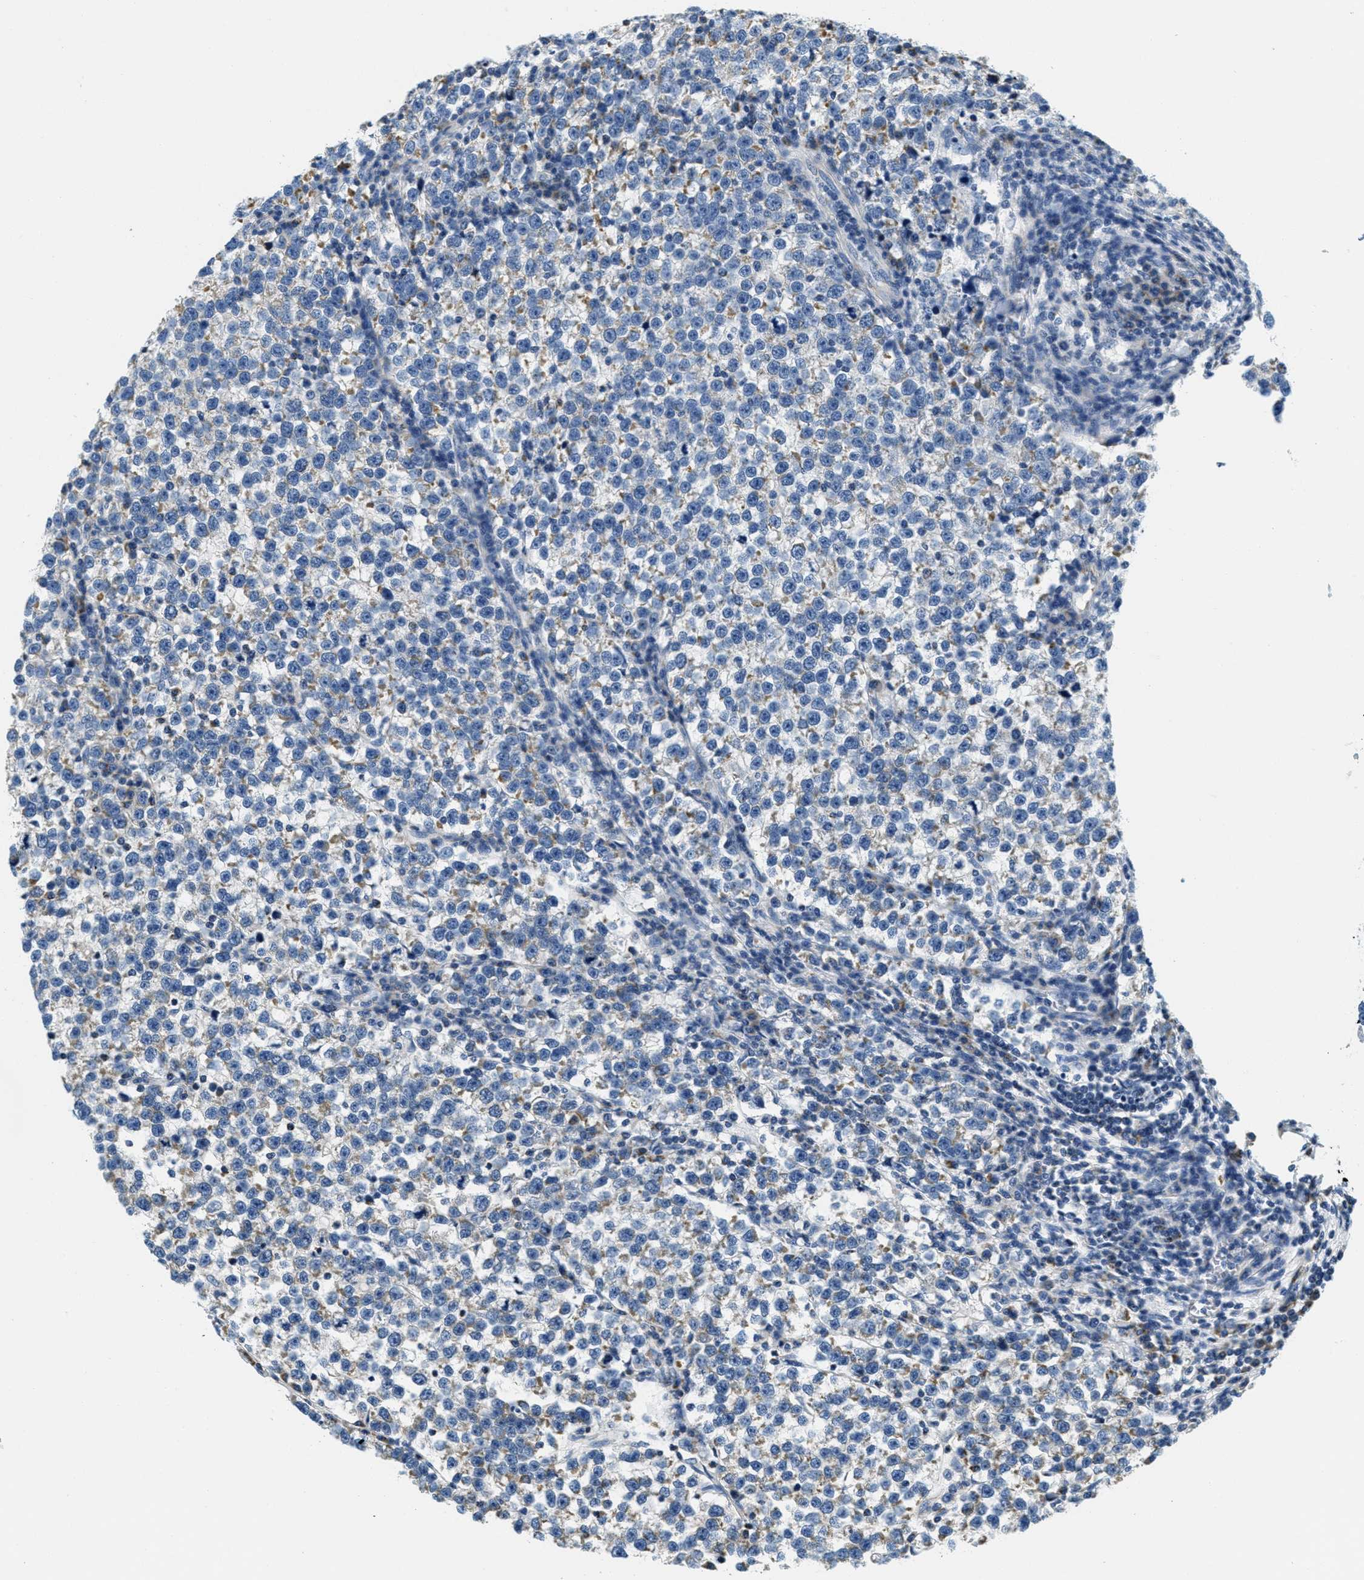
{"staining": {"intensity": "weak", "quantity": "25%-75%", "location": "cytoplasmic/membranous"}, "tissue": "testis cancer", "cell_type": "Tumor cells", "image_type": "cancer", "snomed": [{"axis": "morphology", "description": "Normal tissue, NOS"}, {"axis": "morphology", "description": "Seminoma, NOS"}, {"axis": "topography", "description": "Testis"}], "caption": "This photomicrograph shows immunohistochemistry staining of human testis cancer (seminoma), with low weak cytoplasmic/membranous expression in about 25%-75% of tumor cells.", "gene": "CA4", "patient": {"sex": "male", "age": 43}}